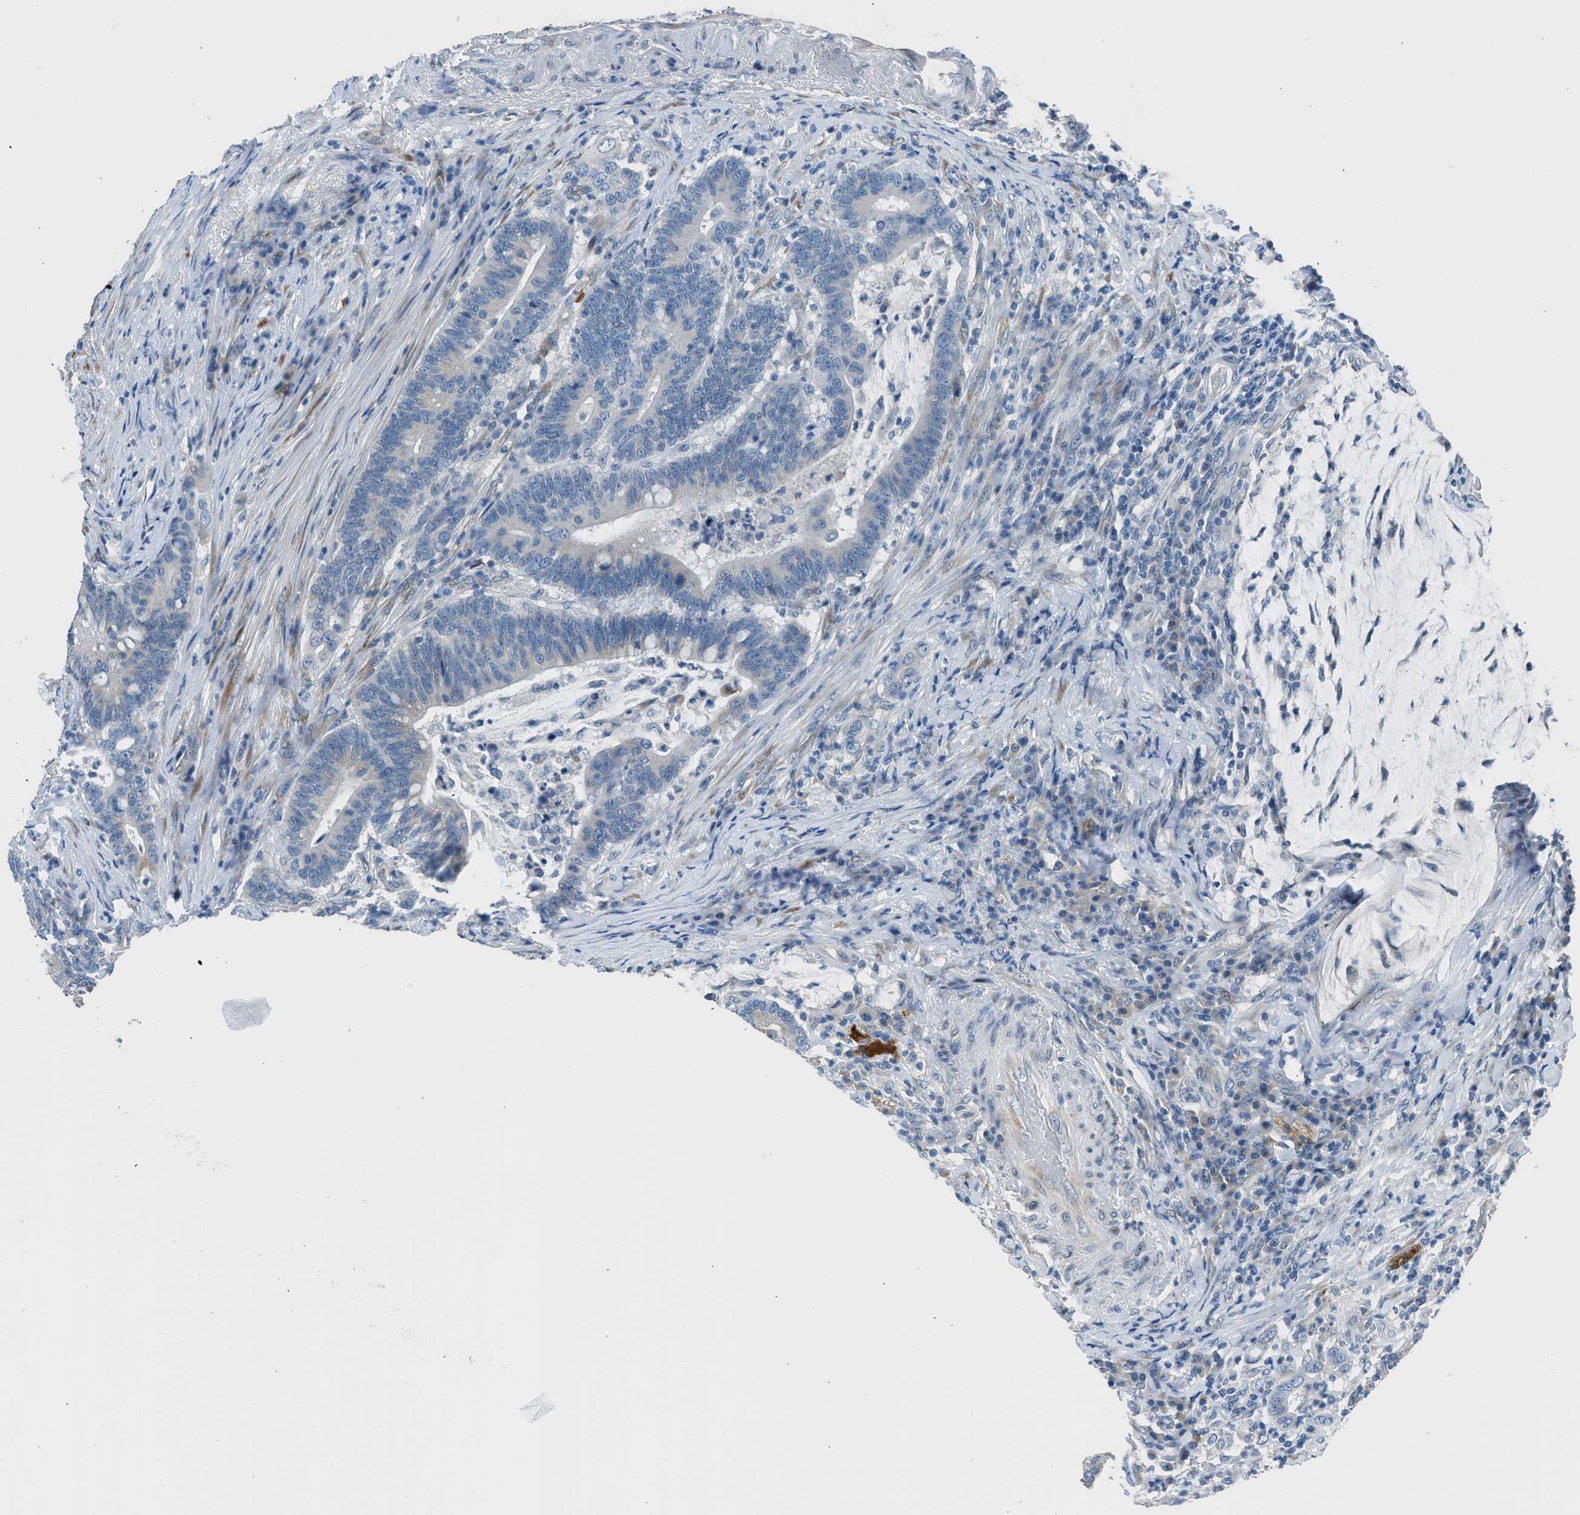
{"staining": {"intensity": "negative", "quantity": "none", "location": "none"}, "tissue": "colorectal cancer", "cell_type": "Tumor cells", "image_type": "cancer", "snomed": [{"axis": "morphology", "description": "Normal tissue, NOS"}, {"axis": "morphology", "description": "Adenocarcinoma, NOS"}, {"axis": "topography", "description": "Colon"}], "caption": "IHC histopathology image of neoplastic tissue: adenocarcinoma (colorectal) stained with DAB exhibits no significant protein staining in tumor cells.", "gene": "RNF41", "patient": {"sex": "female", "age": 66}}